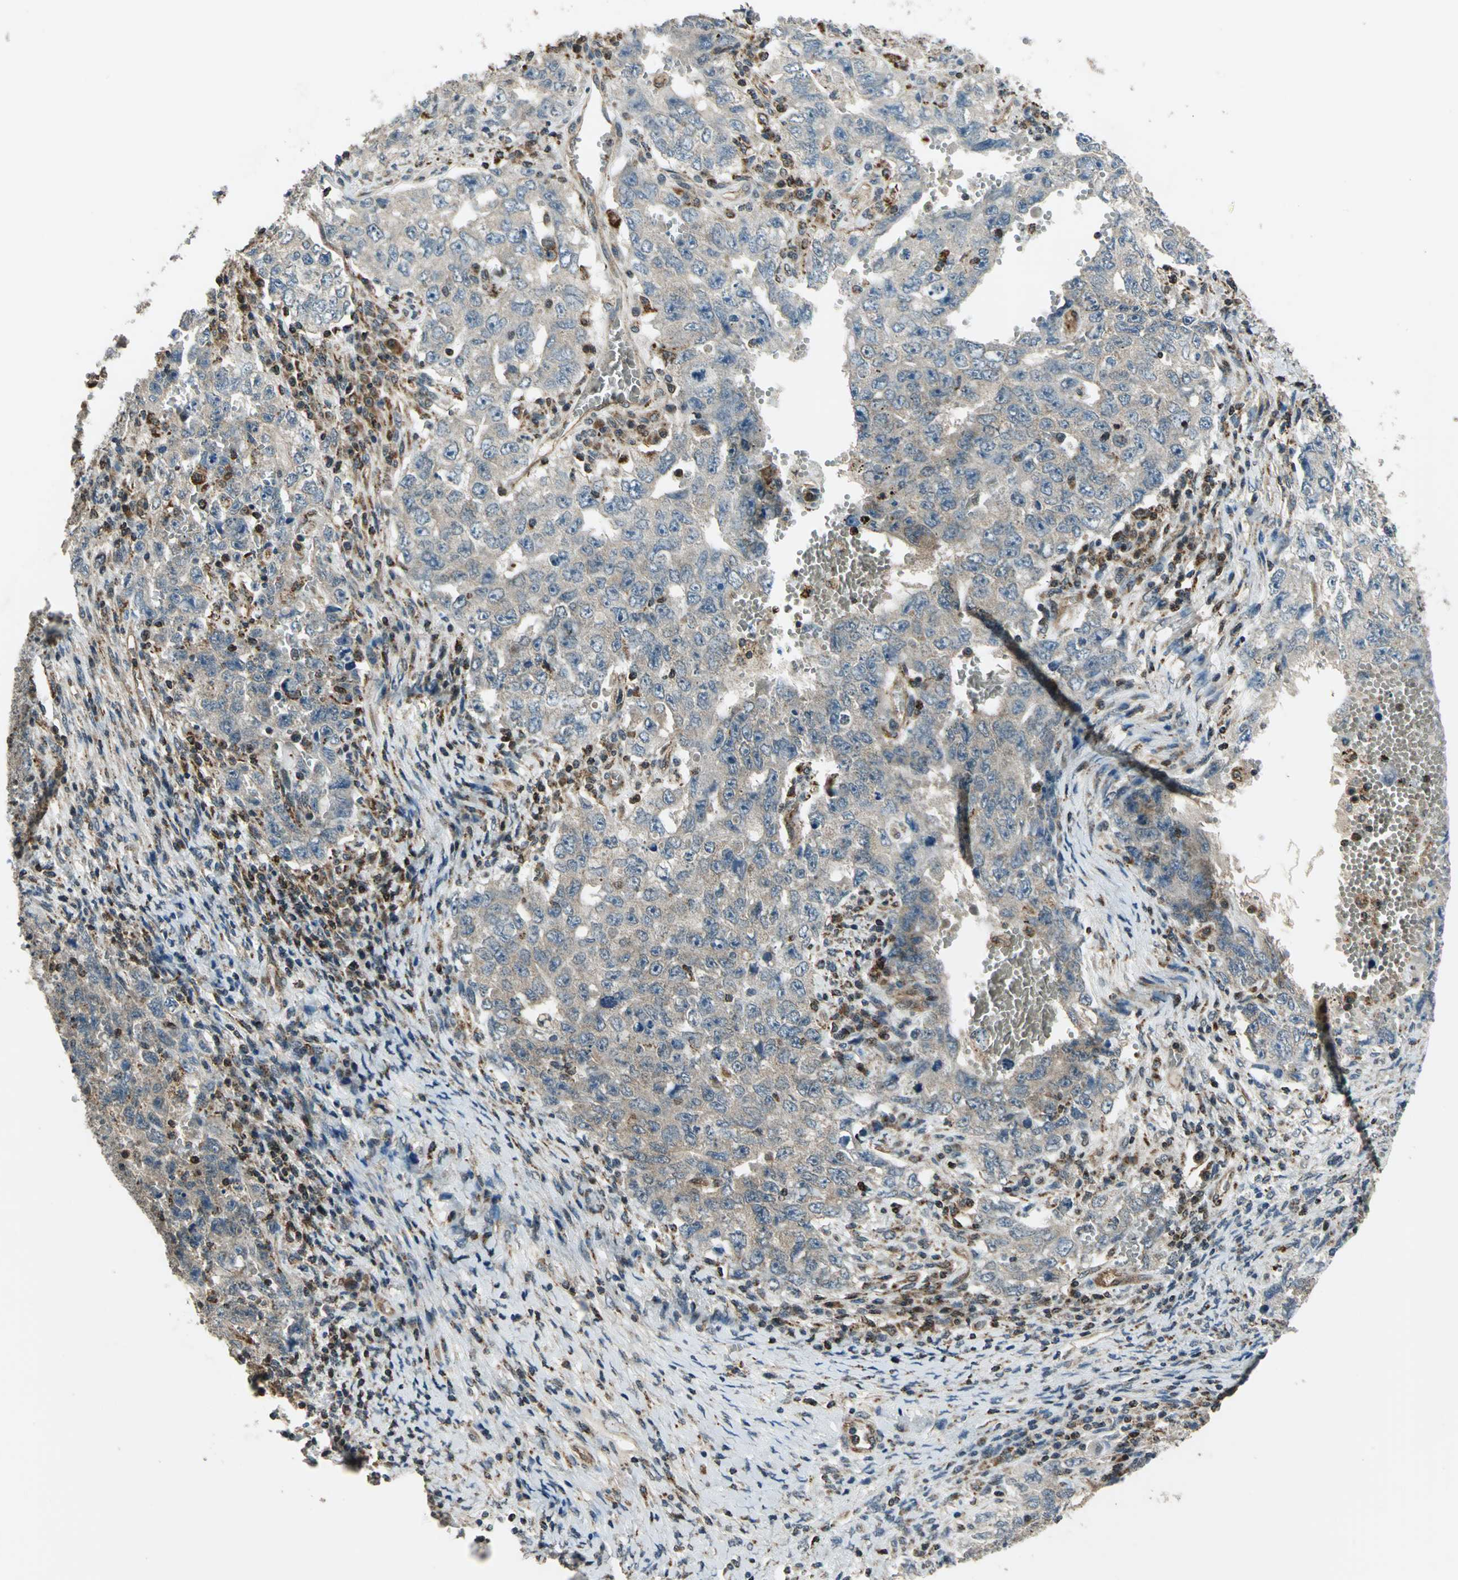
{"staining": {"intensity": "weak", "quantity": ">75%", "location": "cytoplasmic/membranous"}, "tissue": "testis cancer", "cell_type": "Tumor cells", "image_type": "cancer", "snomed": [{"axis": "morphology", "description": "Carcinoma, Embryonal, NOS"}, {"axis": "topography", "description": "Testis"}], "caption": "Immunohistochemistry (IHC) staining of embryonal carcinoma (testis), which exhibits low levels of weak cytoplasmic/membranous positivity in about >75% of tumor cells indicating weak cytoplasmic/membranous protein positivity. The staining was performed using DAB (brown) for protein detection and nuclei were counterstained in hematoxylin (blue).", "gene": "NUDT2", "patient": {"sex": "male", "age": 26}}